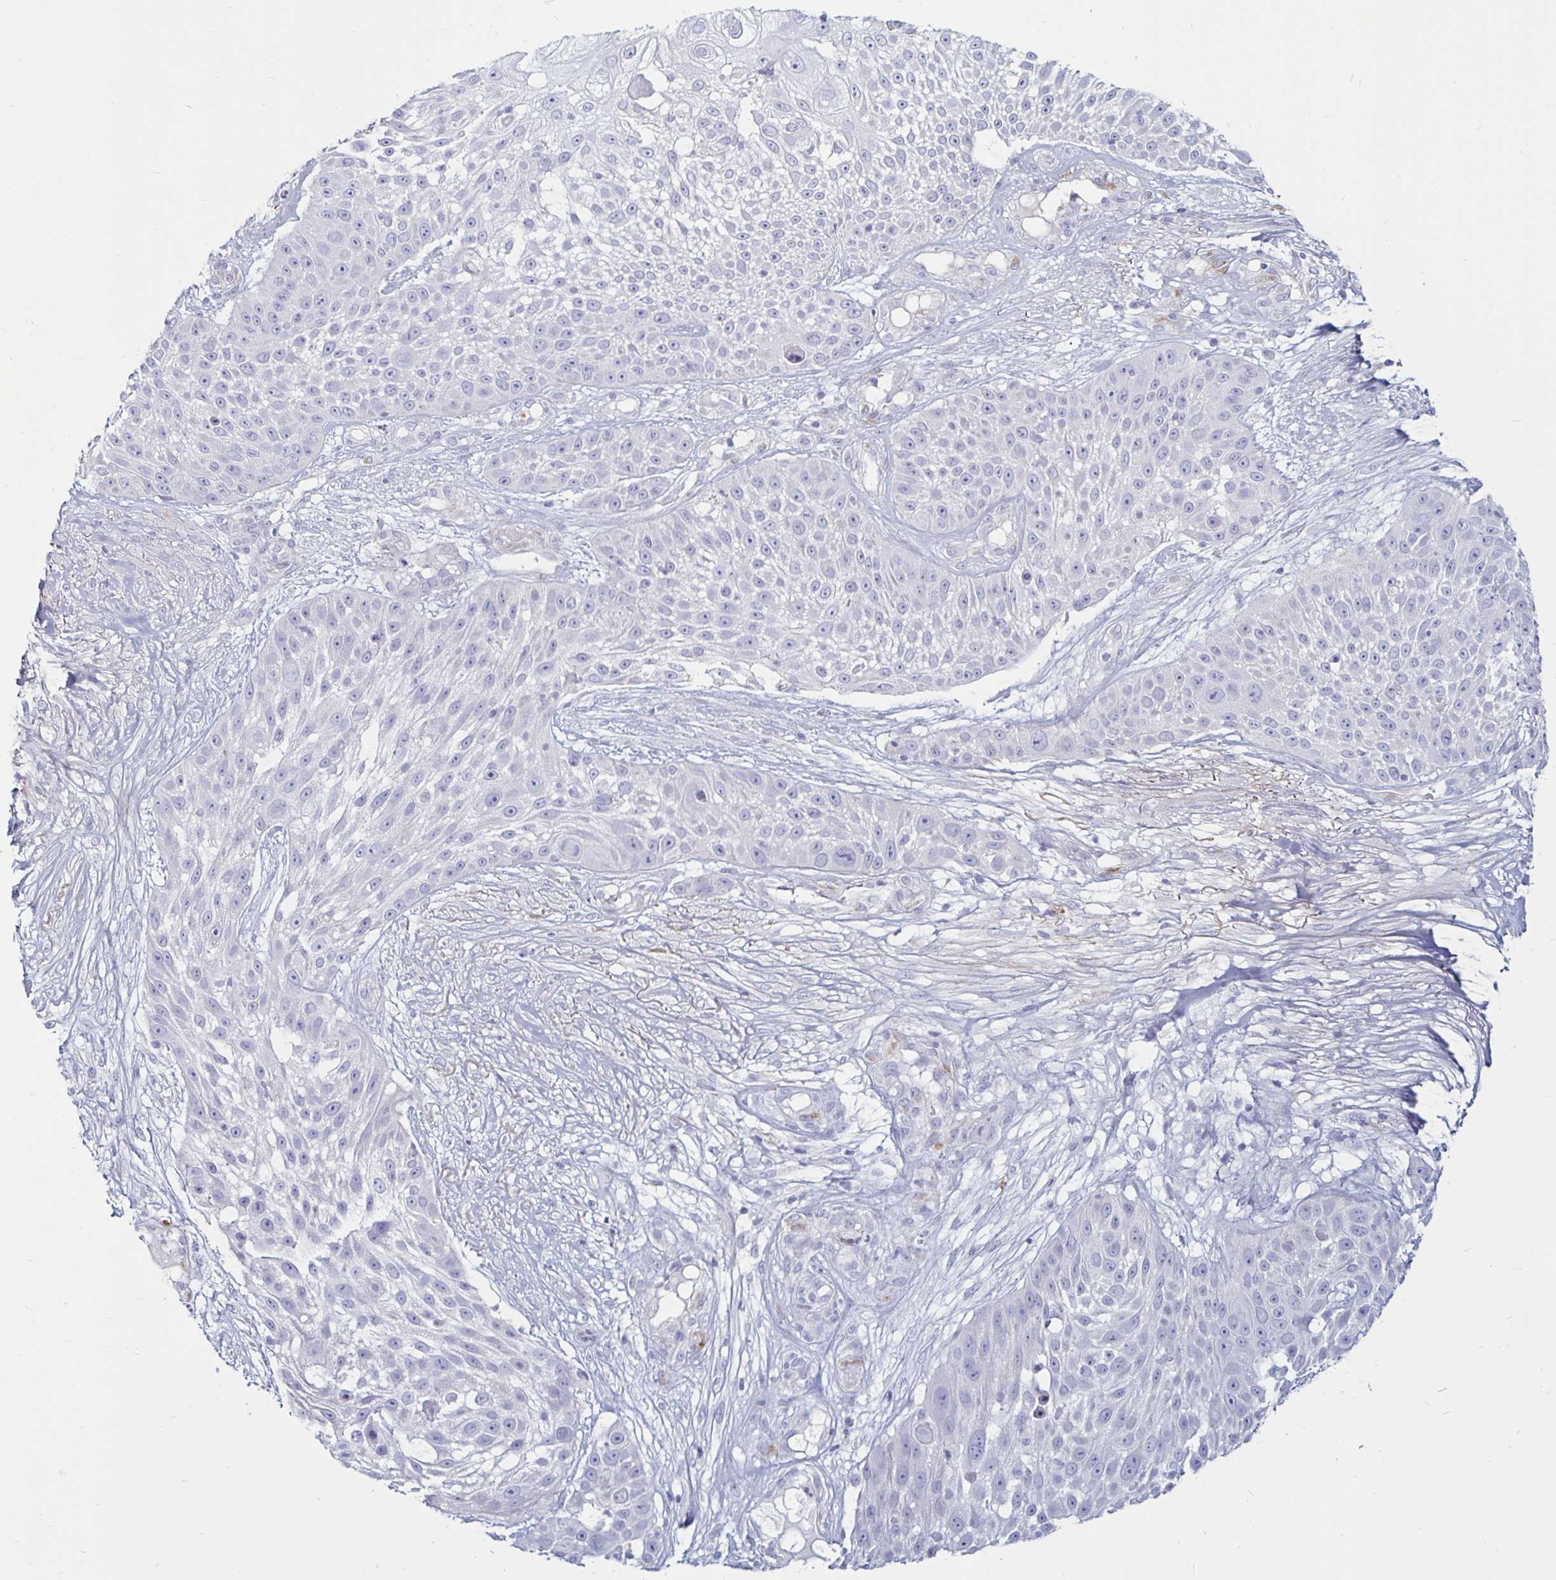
{"staining": {"intensity": "negative", "quantity": "none", "location": "none"}, "tissue": "skin cancer", "cell_type": "Tumor cells", "image_type": "cancer", "snomed": [{"axis": "morphology", "description": "Squamous cell carcinoma, NOS"}, {"axis": "topography", "description": "Skin"}], "caption": "Skin squamous cell carcinoma was stained to show a protein in brown. There is no significant staining in tumor cells.", "gene": "TIMP1", "patient": {"sex": "female", "age": 86}}